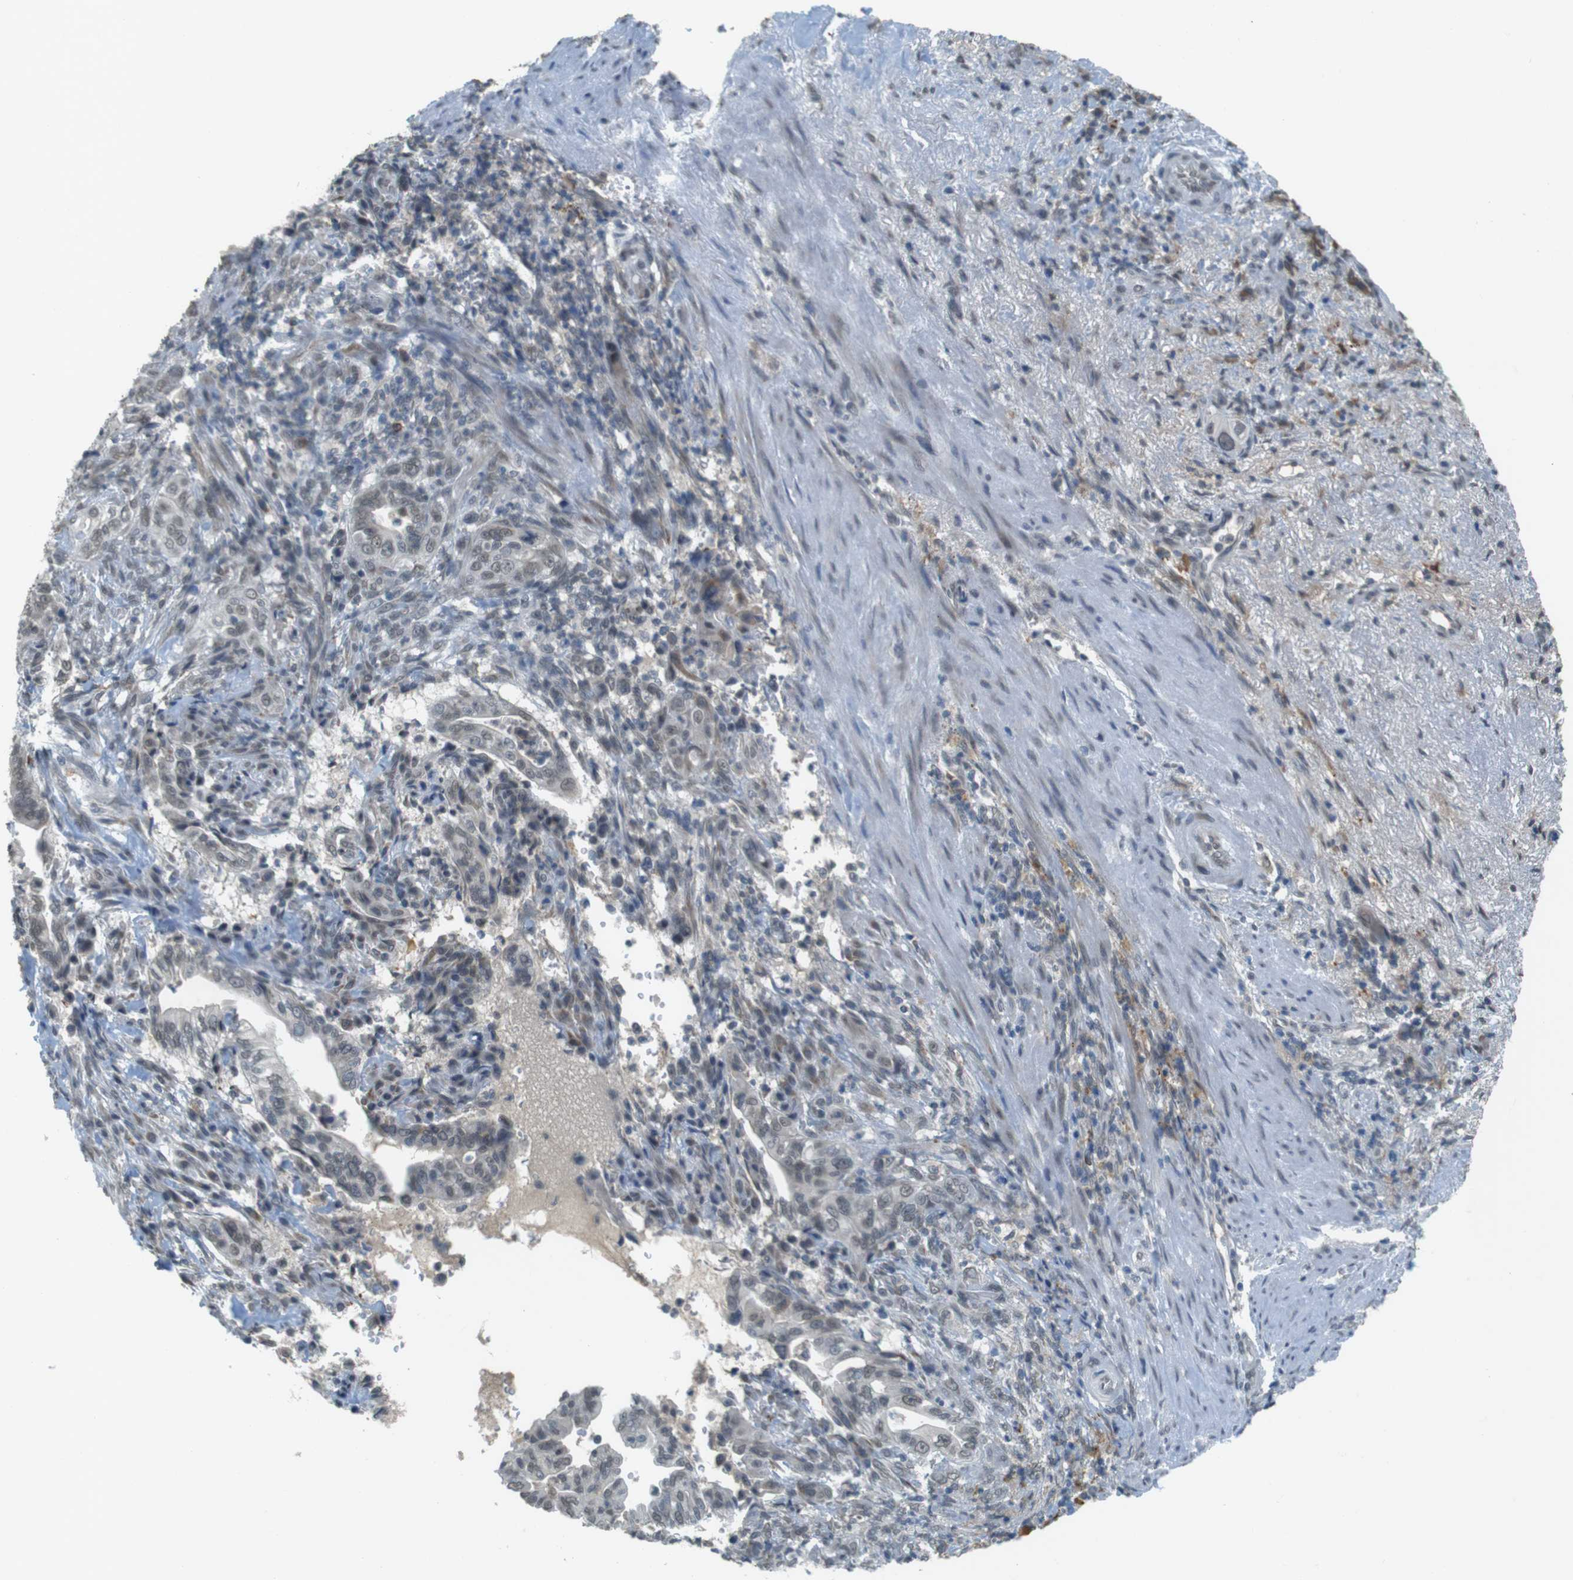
{"staining": {"intensity": "weak", "quantity": "25%-75%", "location": "cytoplasmic/membranous,nuclear"}, "tissue": "liver cancer", "cell_type": "Tumor cells", "image_type": "cancer", "snomed": [{"axis": "morphology", "description": "Cholangiocarcinoma"}, {"axis": "topography", "description": "Liver"}], "caption": "Immunohistochemical staining of cholangiocarcinoma (liver) shows low levels of weak cytoplasmic/membranous and nuclear staining in approximately 25%-75% of tumor cells.", "gene": "FZD10", "patient": {"sex": "female", "age": 67}}